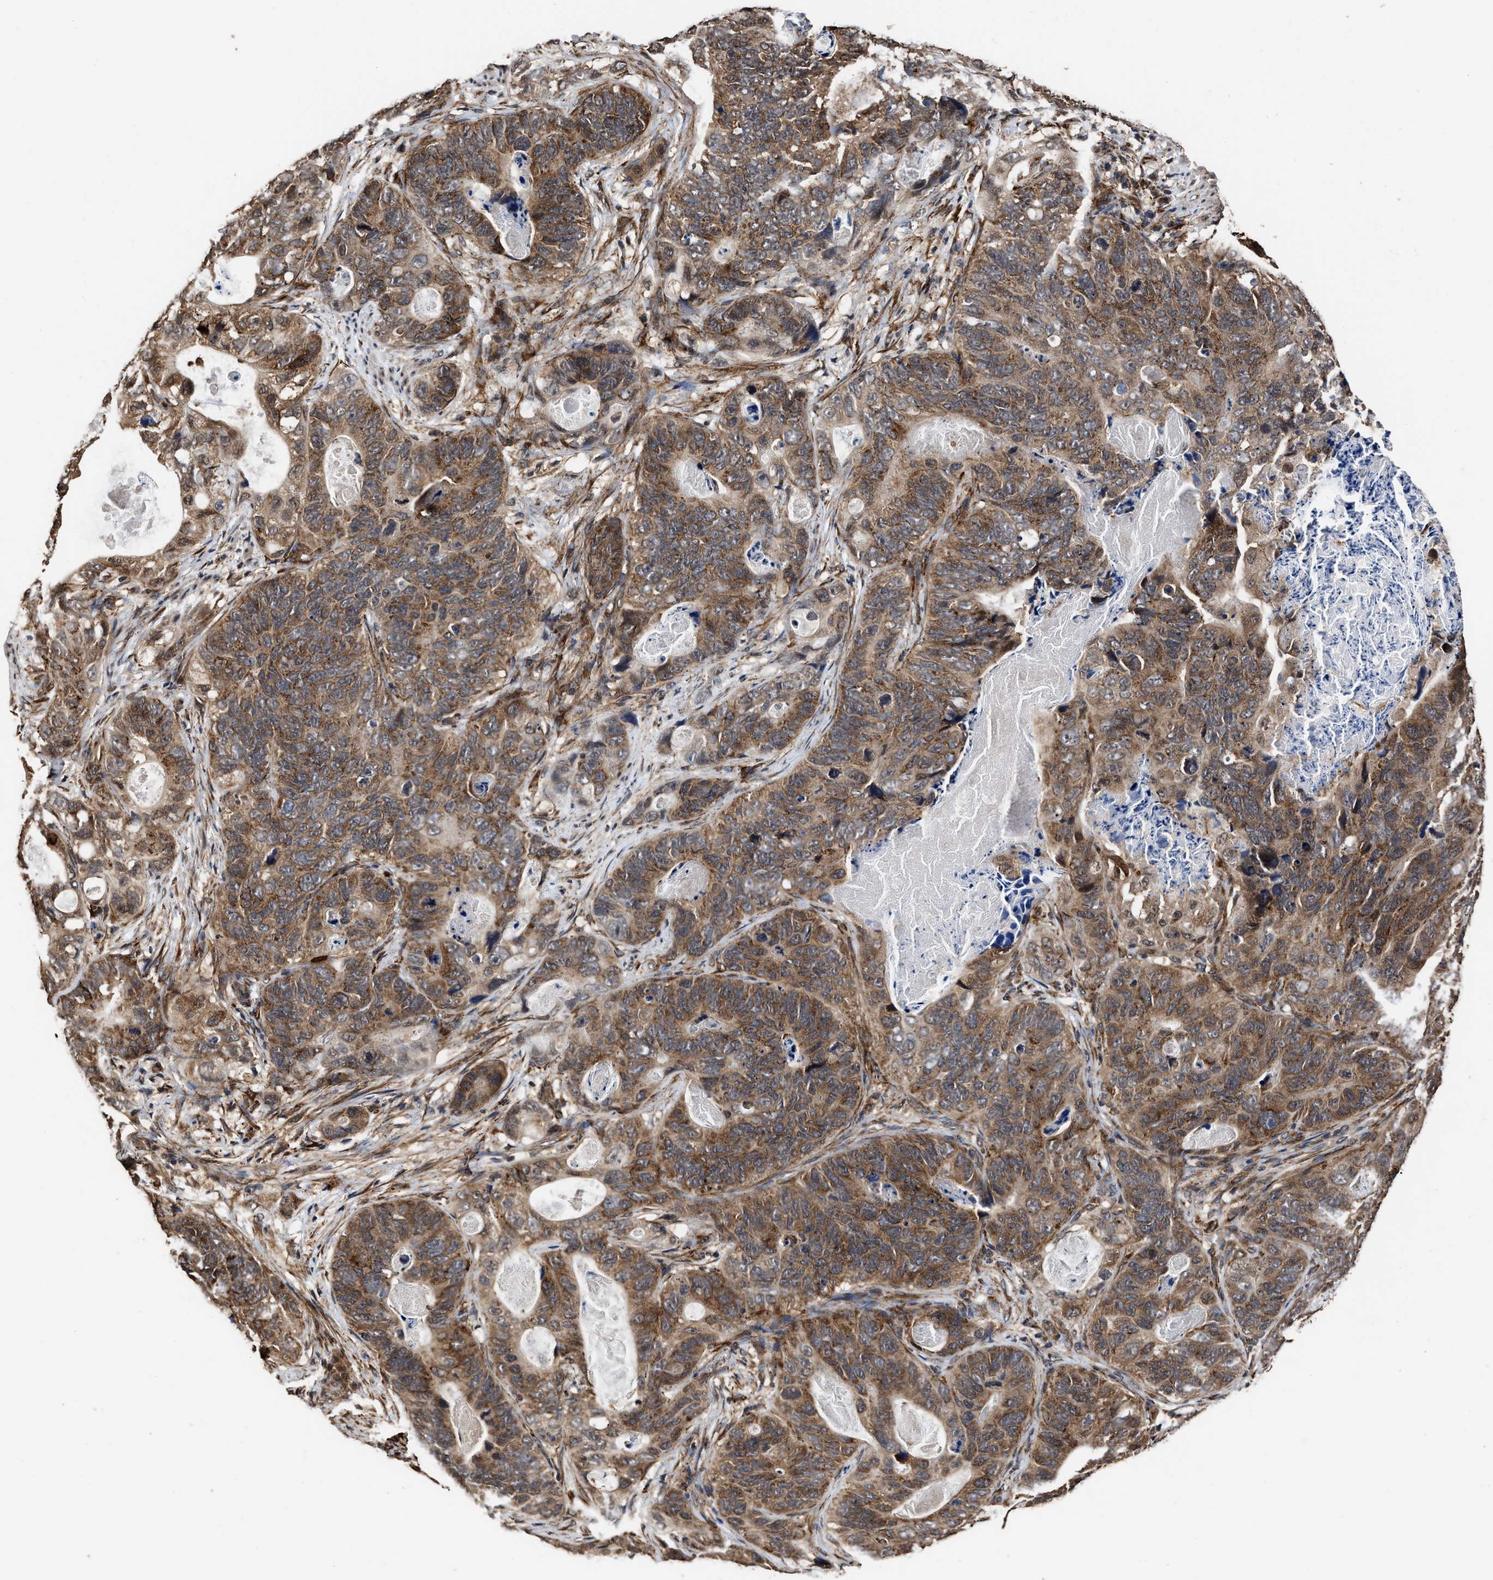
{"staining": {"intensity": "moderate", "quantity": ">75%", "location": "cytoplasmic/membranous"}, "tissue": "stomach cancer", "cell_type": "Tumor cells", "image_type": "cancer", "snomed": [{"axis": "morphology", "description": "Adenocarcinoma, NOS"}, {"axis": "topography", "description": "Stomach"}], "caption": "Adenocarcinoma (stomach) tissue shows moderate cytoplasmic/membranous staining in approximately >75% of tumor cells", "gene": "SEPTIN2", "patient": {"sex": "female", "age": 89}}